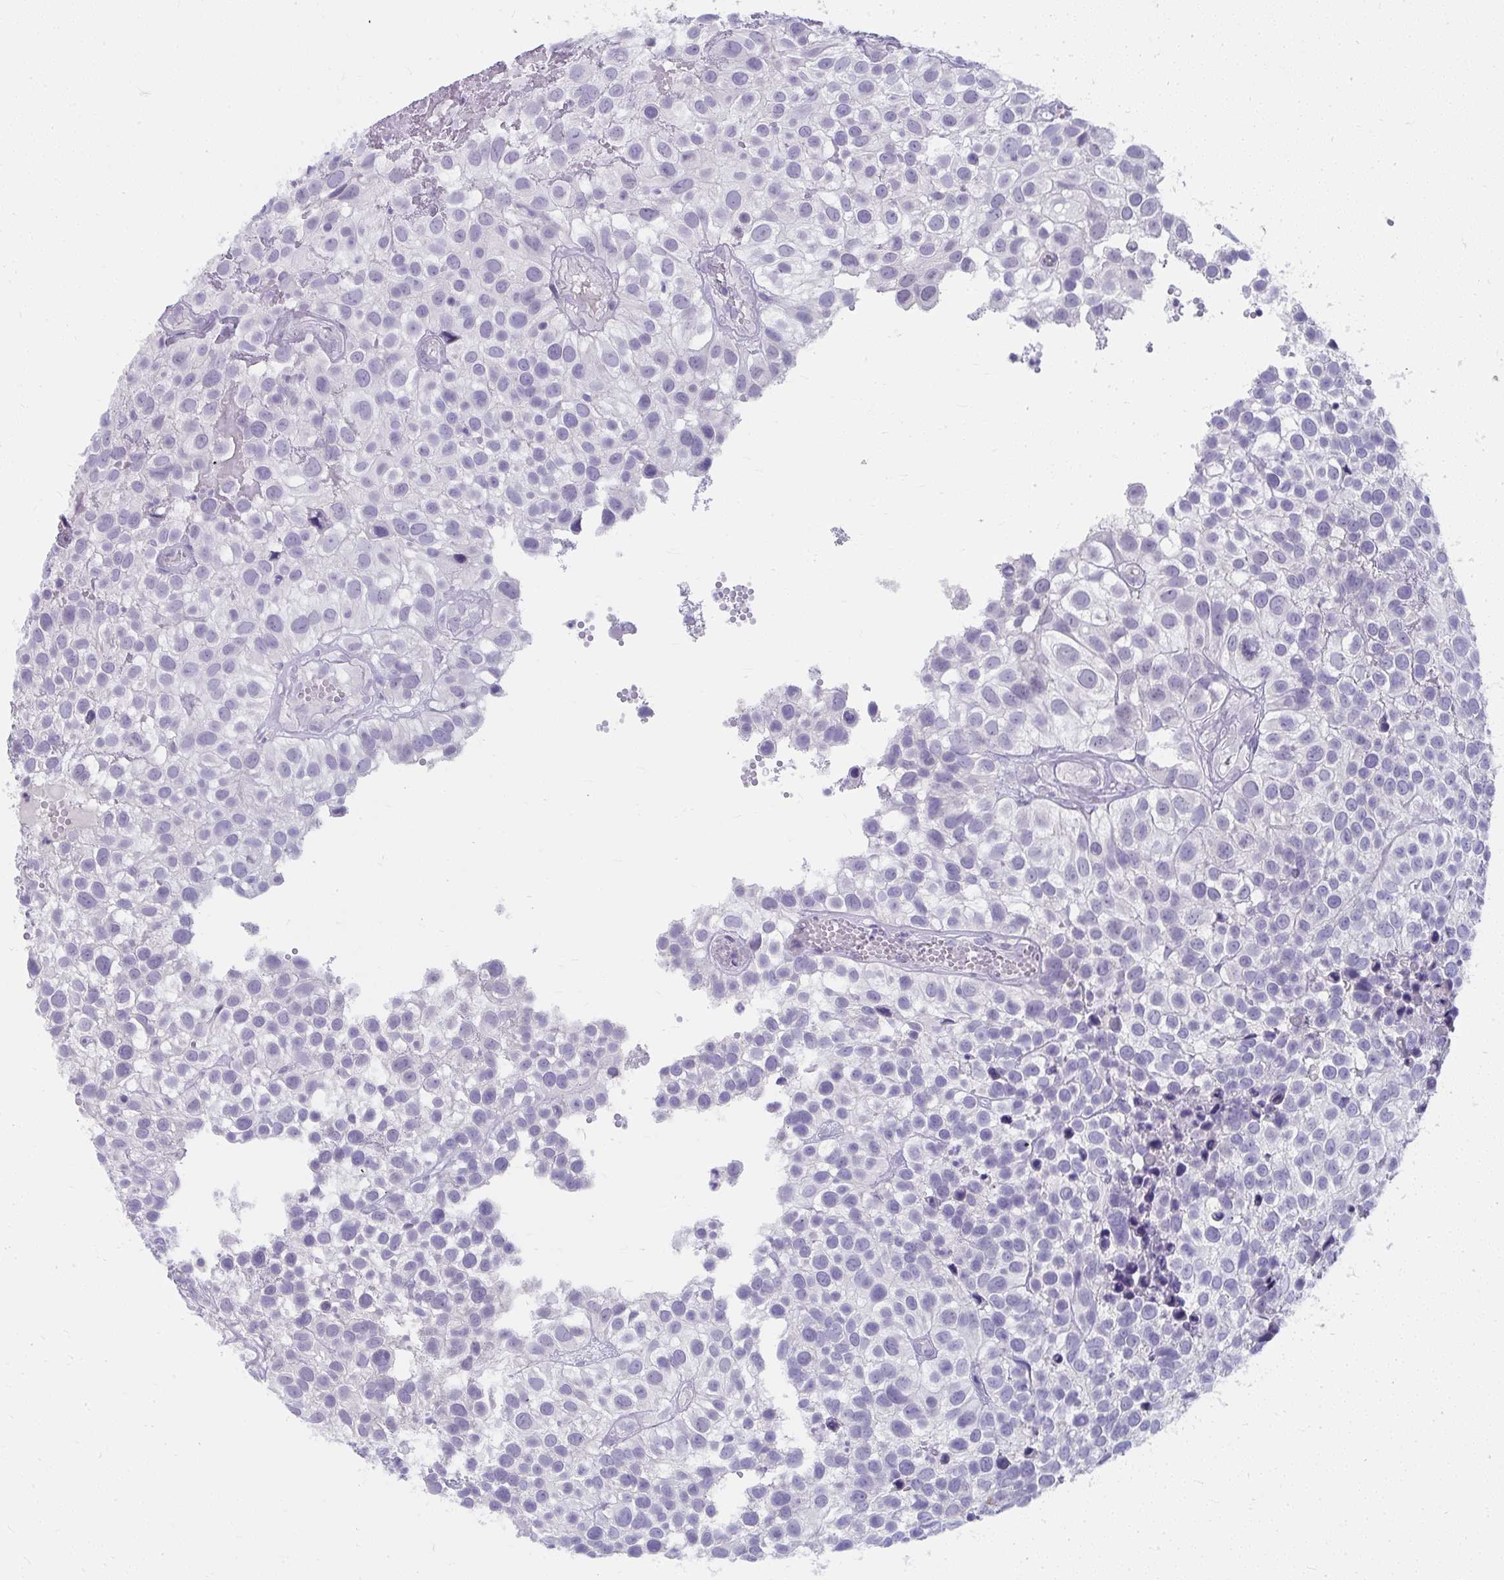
{"staining": {"intensity": "negative", "quantity": "none", "location": "none"}, "tissue": "urothelial cancer", "cell_type": "Tumor cells", "image_type": "cancer", "snomed": [{"axis": "morphology", "description": "Urothelial carcinoma, High grade"}, {"axis": "topography", "description": "Urinary bladder"}], "caption": "High magnification brightfield microscopy of urothelial carcinoma (high-grade) stained with DAB (3,3'-diaminobenzidine) (brown) and counterstained with hematoxylin (blue): tumor cells show no significant staining.", "gene": "UGT3A2", "patient": {"sex": "male", "age": 56}}